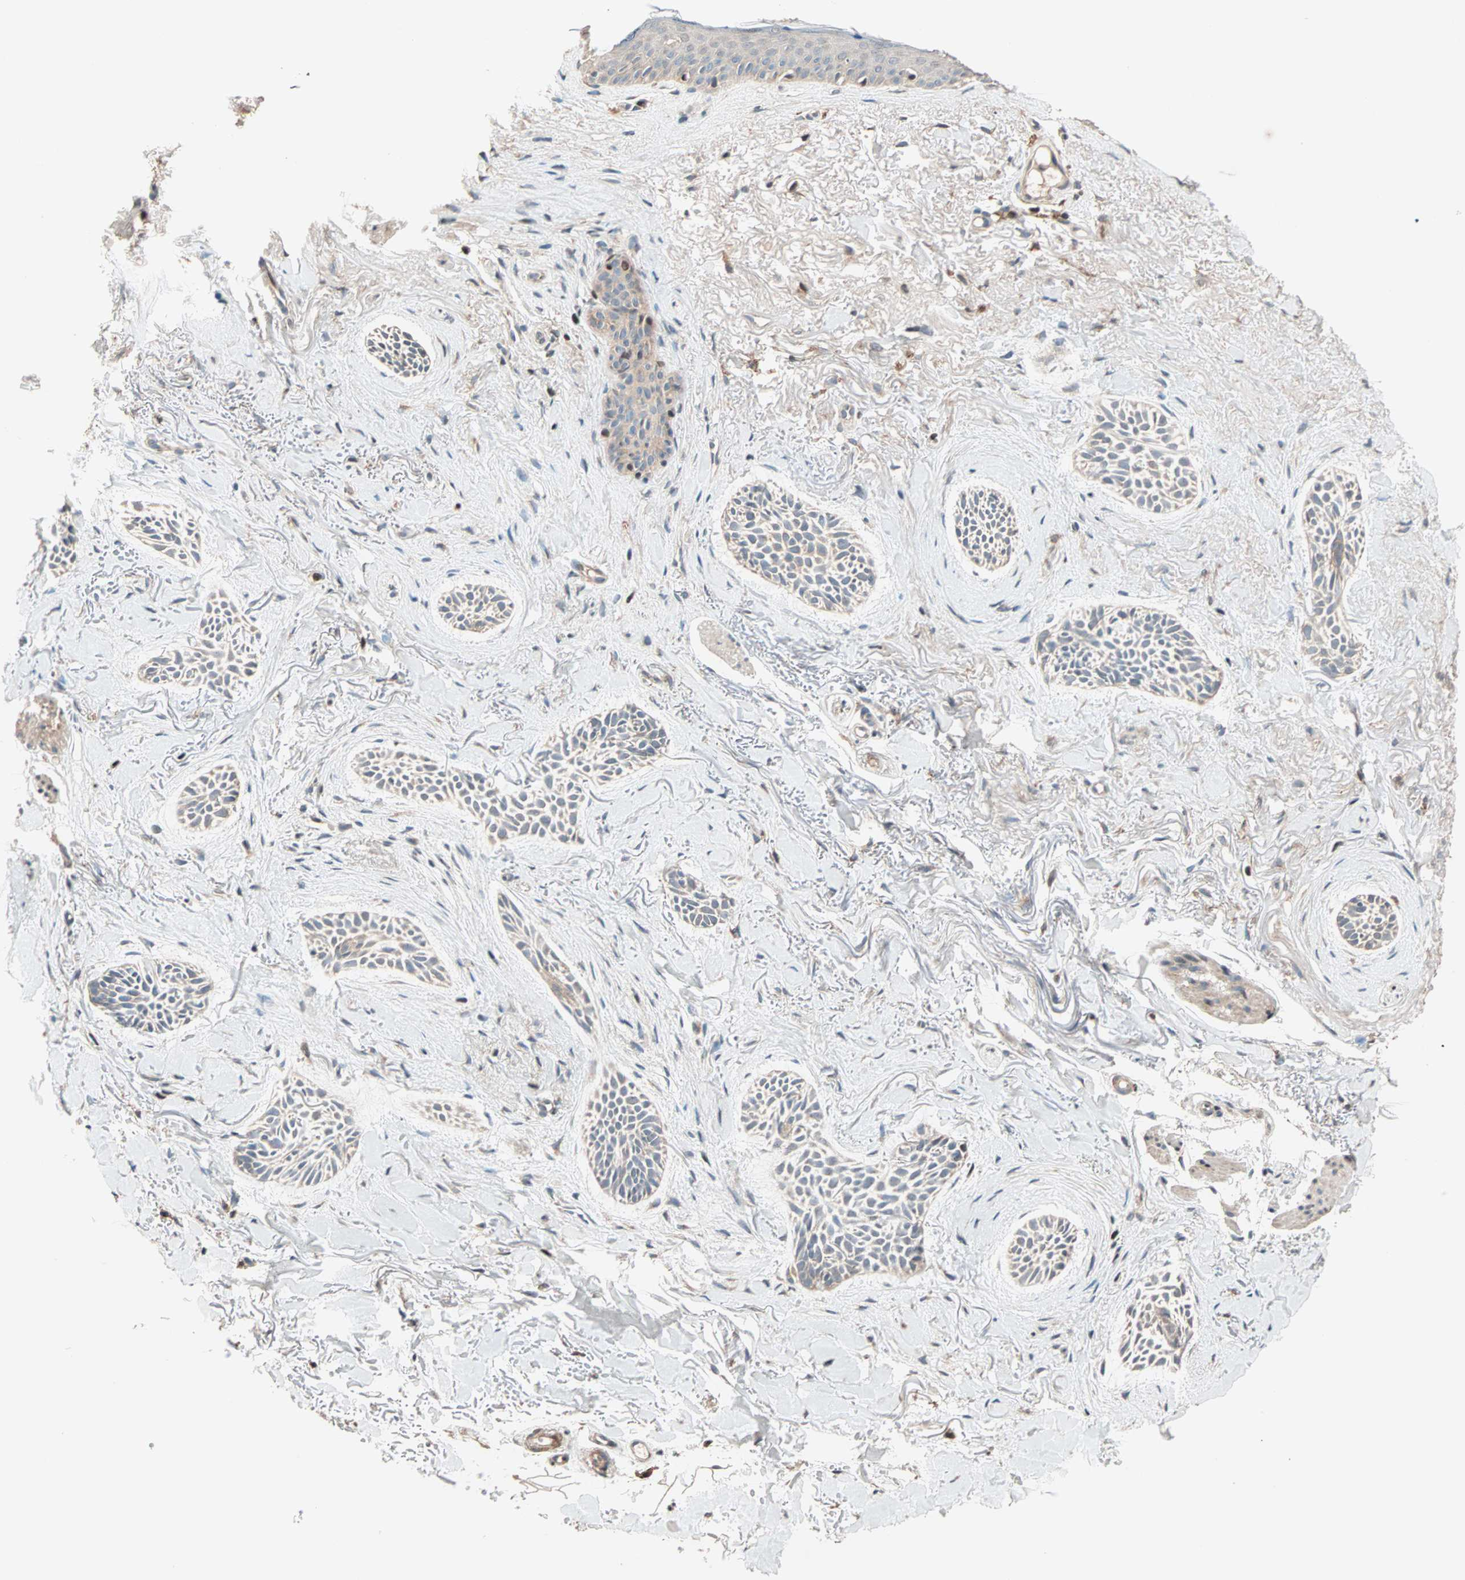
{"staining": {"intensity": "weak", "quantity": ">75%", "location": "cytoplasmic/membranous"}, "tissue": "skin cancer", "cell_type": "Tumor cells", "image_type": "cancer", "snomed": [{"axis": "morphology", "description": "Normal tissue, NOS"}, {"axis": "morphology", "description": "Basal cell carcinoma"}, {"axis": "topography", "description": "Skin"}], "caption": "Skin basal cell carcinoma stained for a protein demonstrates weak cytoplasmic/membranous positivity in tumor cells. The protein of interest is stained brown, and the nuclei are stained in blue (DAB IHC with brightfield microscopy, high magnification).", "gene": "HECW1", "patient": {"sex": "female", "age": 84}}